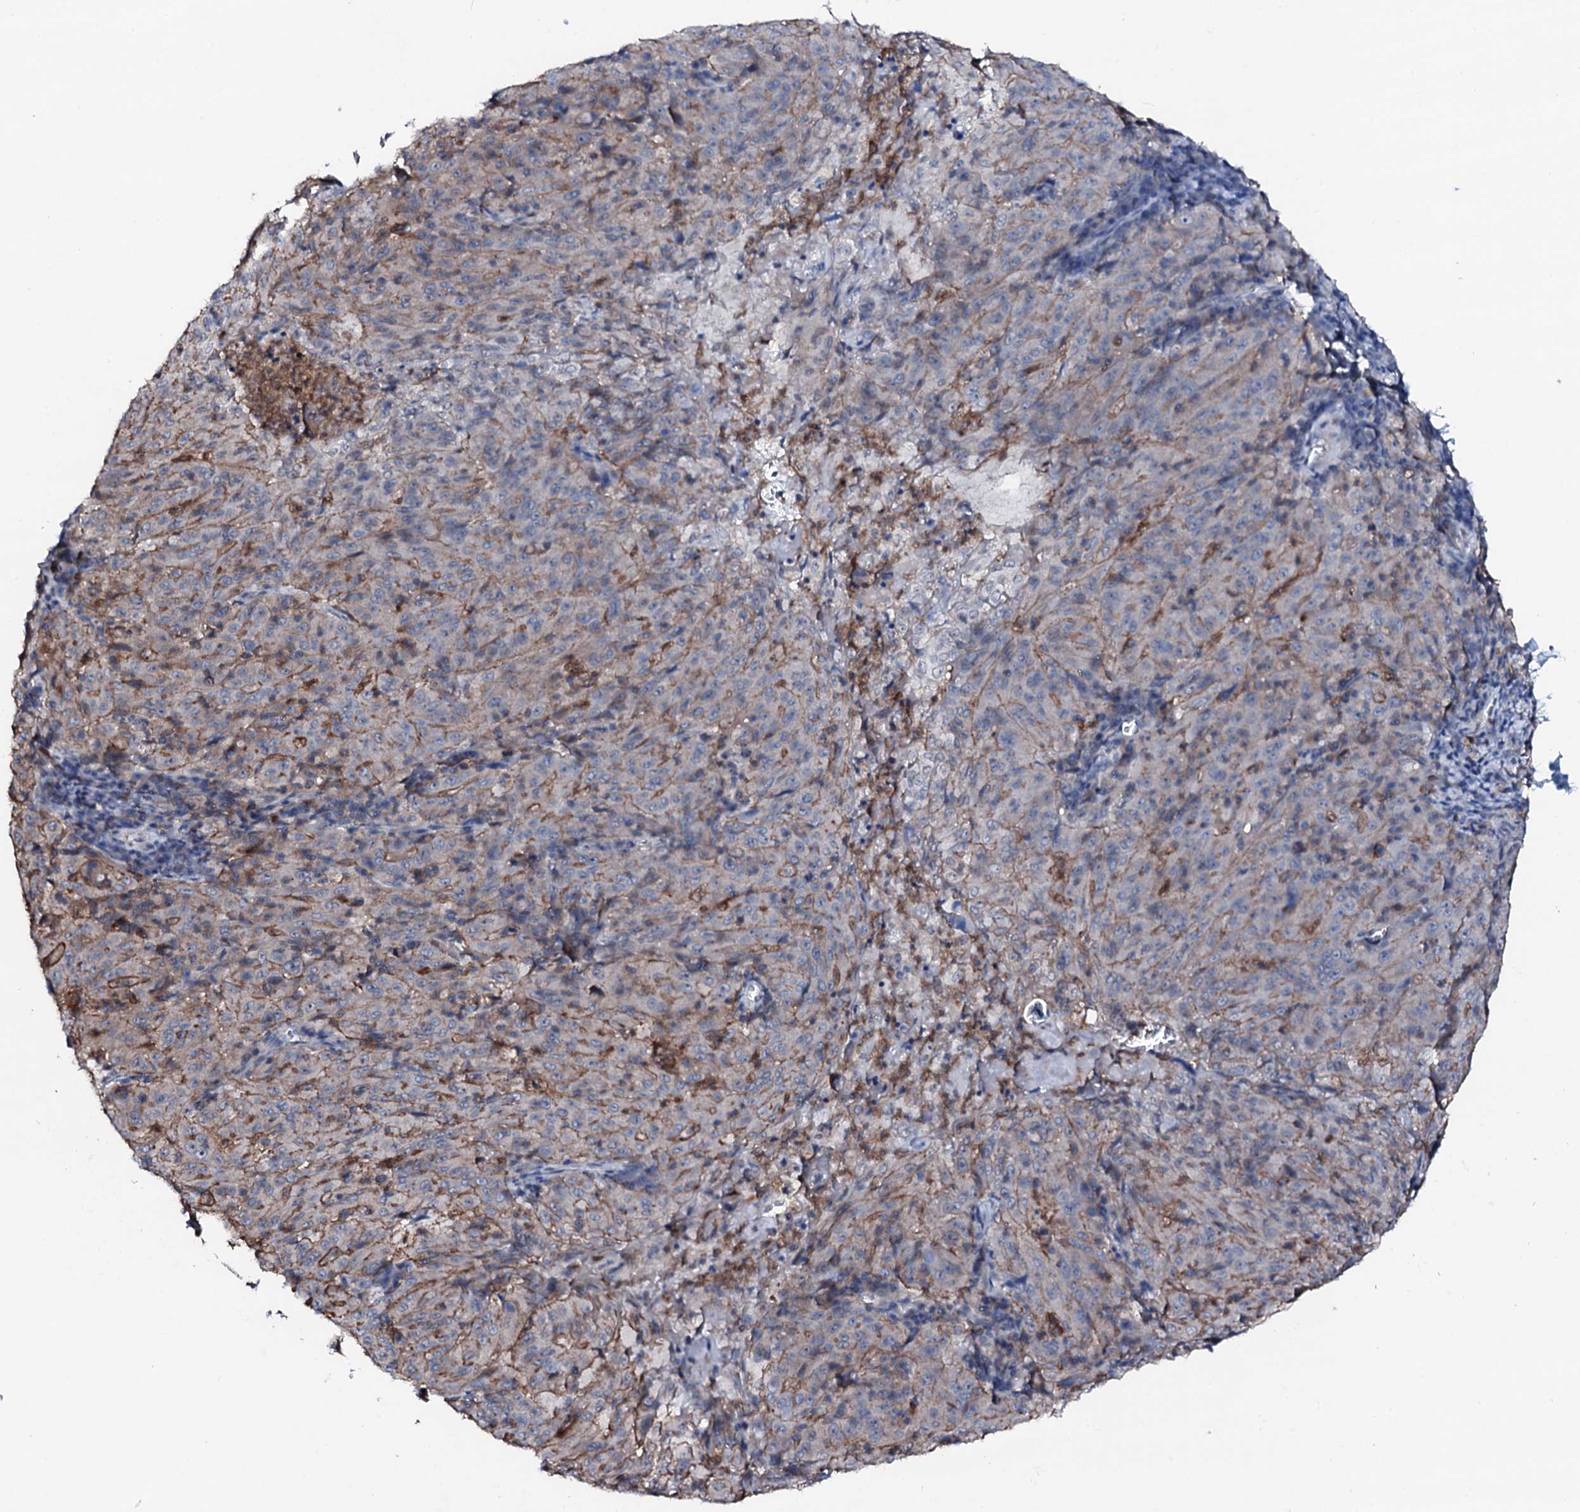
{"staining": {"intensity": "negative", "quantity": "none", "location": "none"}, "tissue": "pancreatic cancer", "cell_type": "Tumor cells", "image_type": "cancer", "snomed": [{"axis": "morphology", "description": "Adenocarcinoma, NOS"}, {"axis": "topography", "description": "Pancreas"}], "caption": "Tumor cells show no significant staining in pancreatic adenocarcinoma.", "gene": "TRAFD1", "patient": {"sex": "male", "age": 63}}